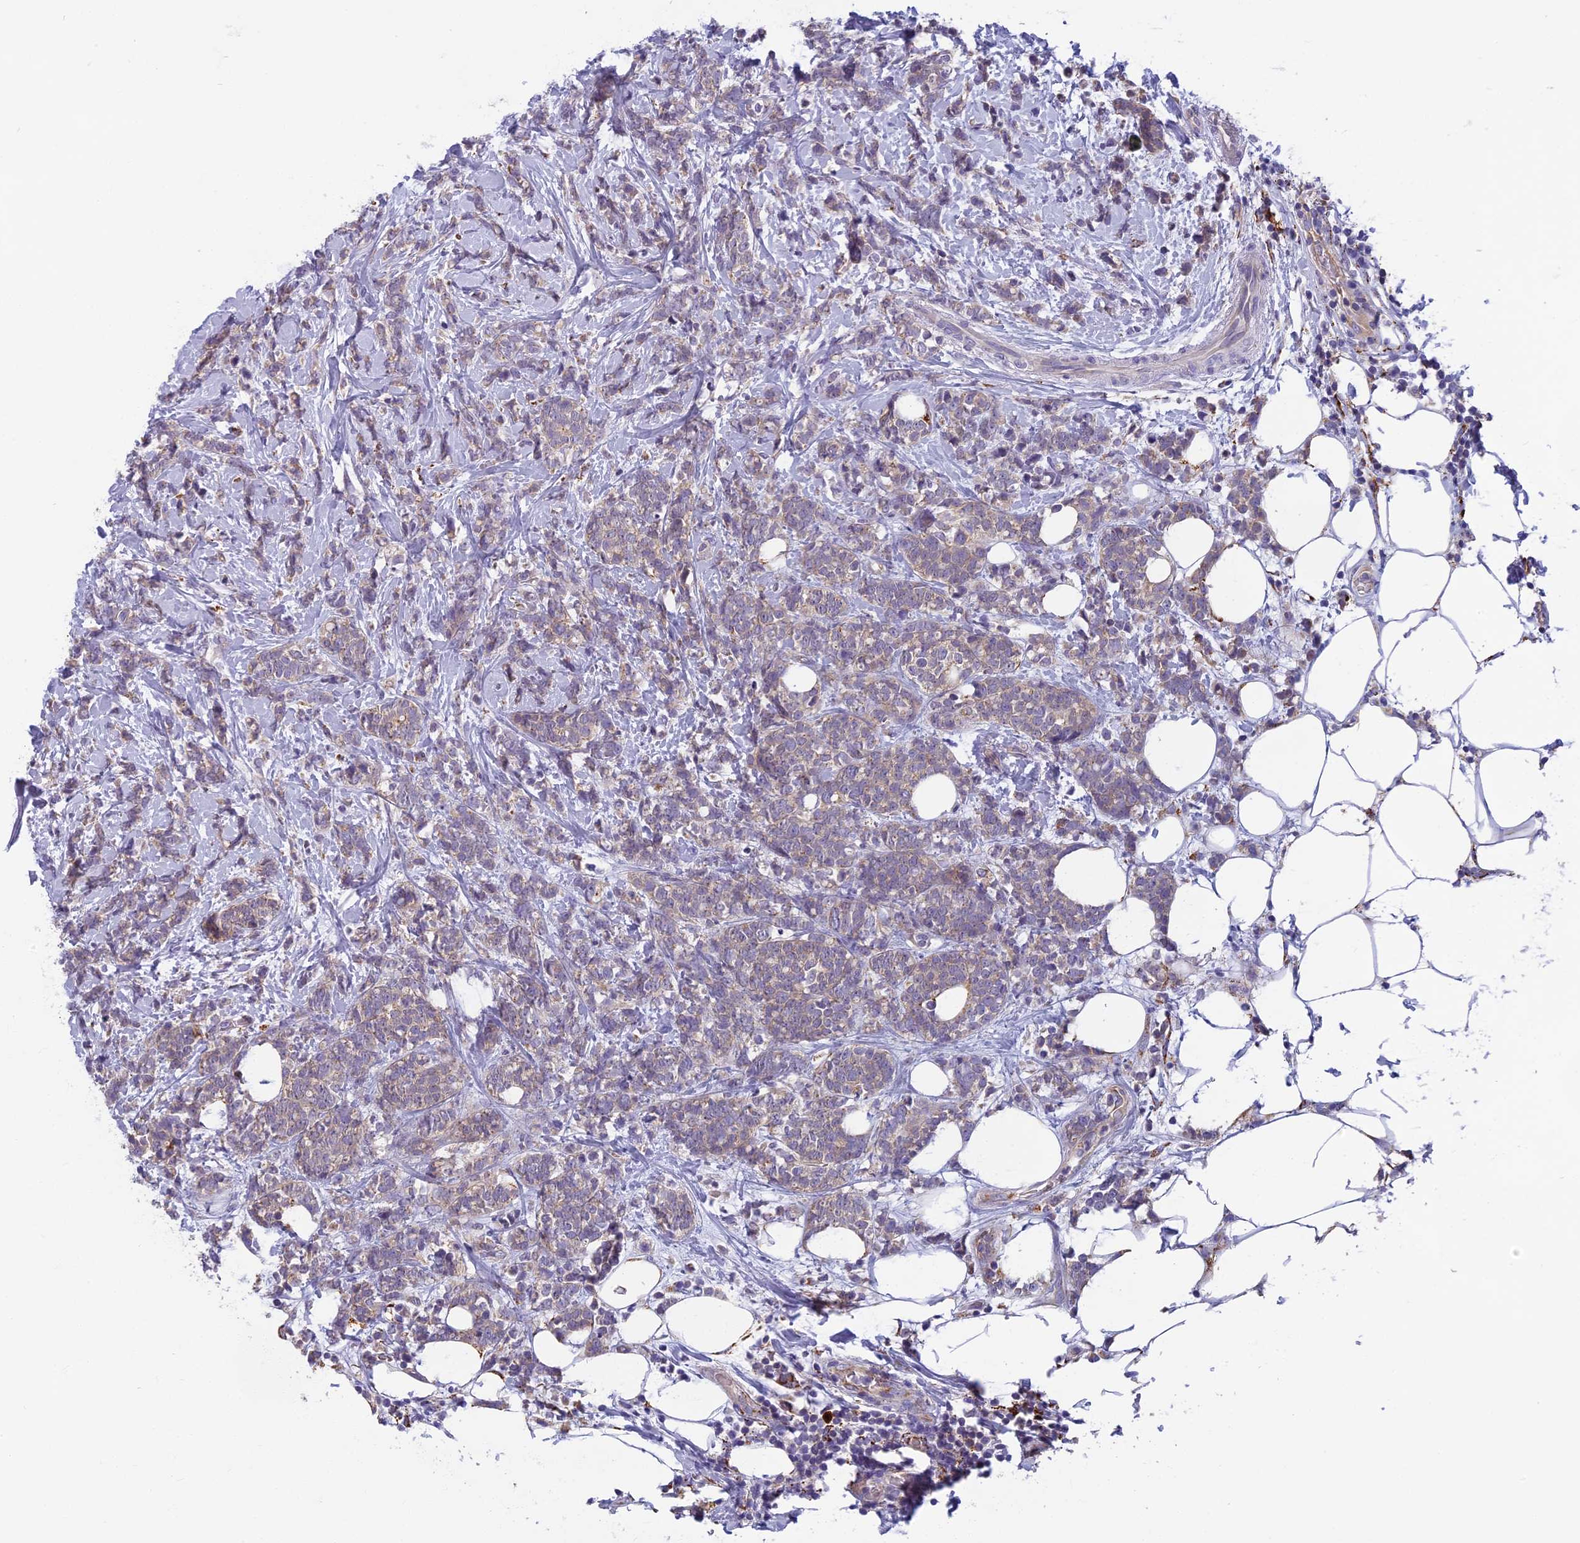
{"staining": {"intensity": "negative", "quantity": "none", "location": "none"}, "tissue": "breast cancer", "cell_type": "Tumor cells", "image_type": "cancer", "snomed": [{"axis": "morphology", "description": "Lobular carcinoma"}, {"axis": "topography", "description": "Breast"}], "caption": "This image is of lobular carcinoma (breast) stained with immunohistochemistry (IHC) to label a protein in brown with the nuclei are counter-stained blue. There is no expression in tumor cells.", "gene": "SEMA7A", "patient": {"sex": "female", "age": 58}}